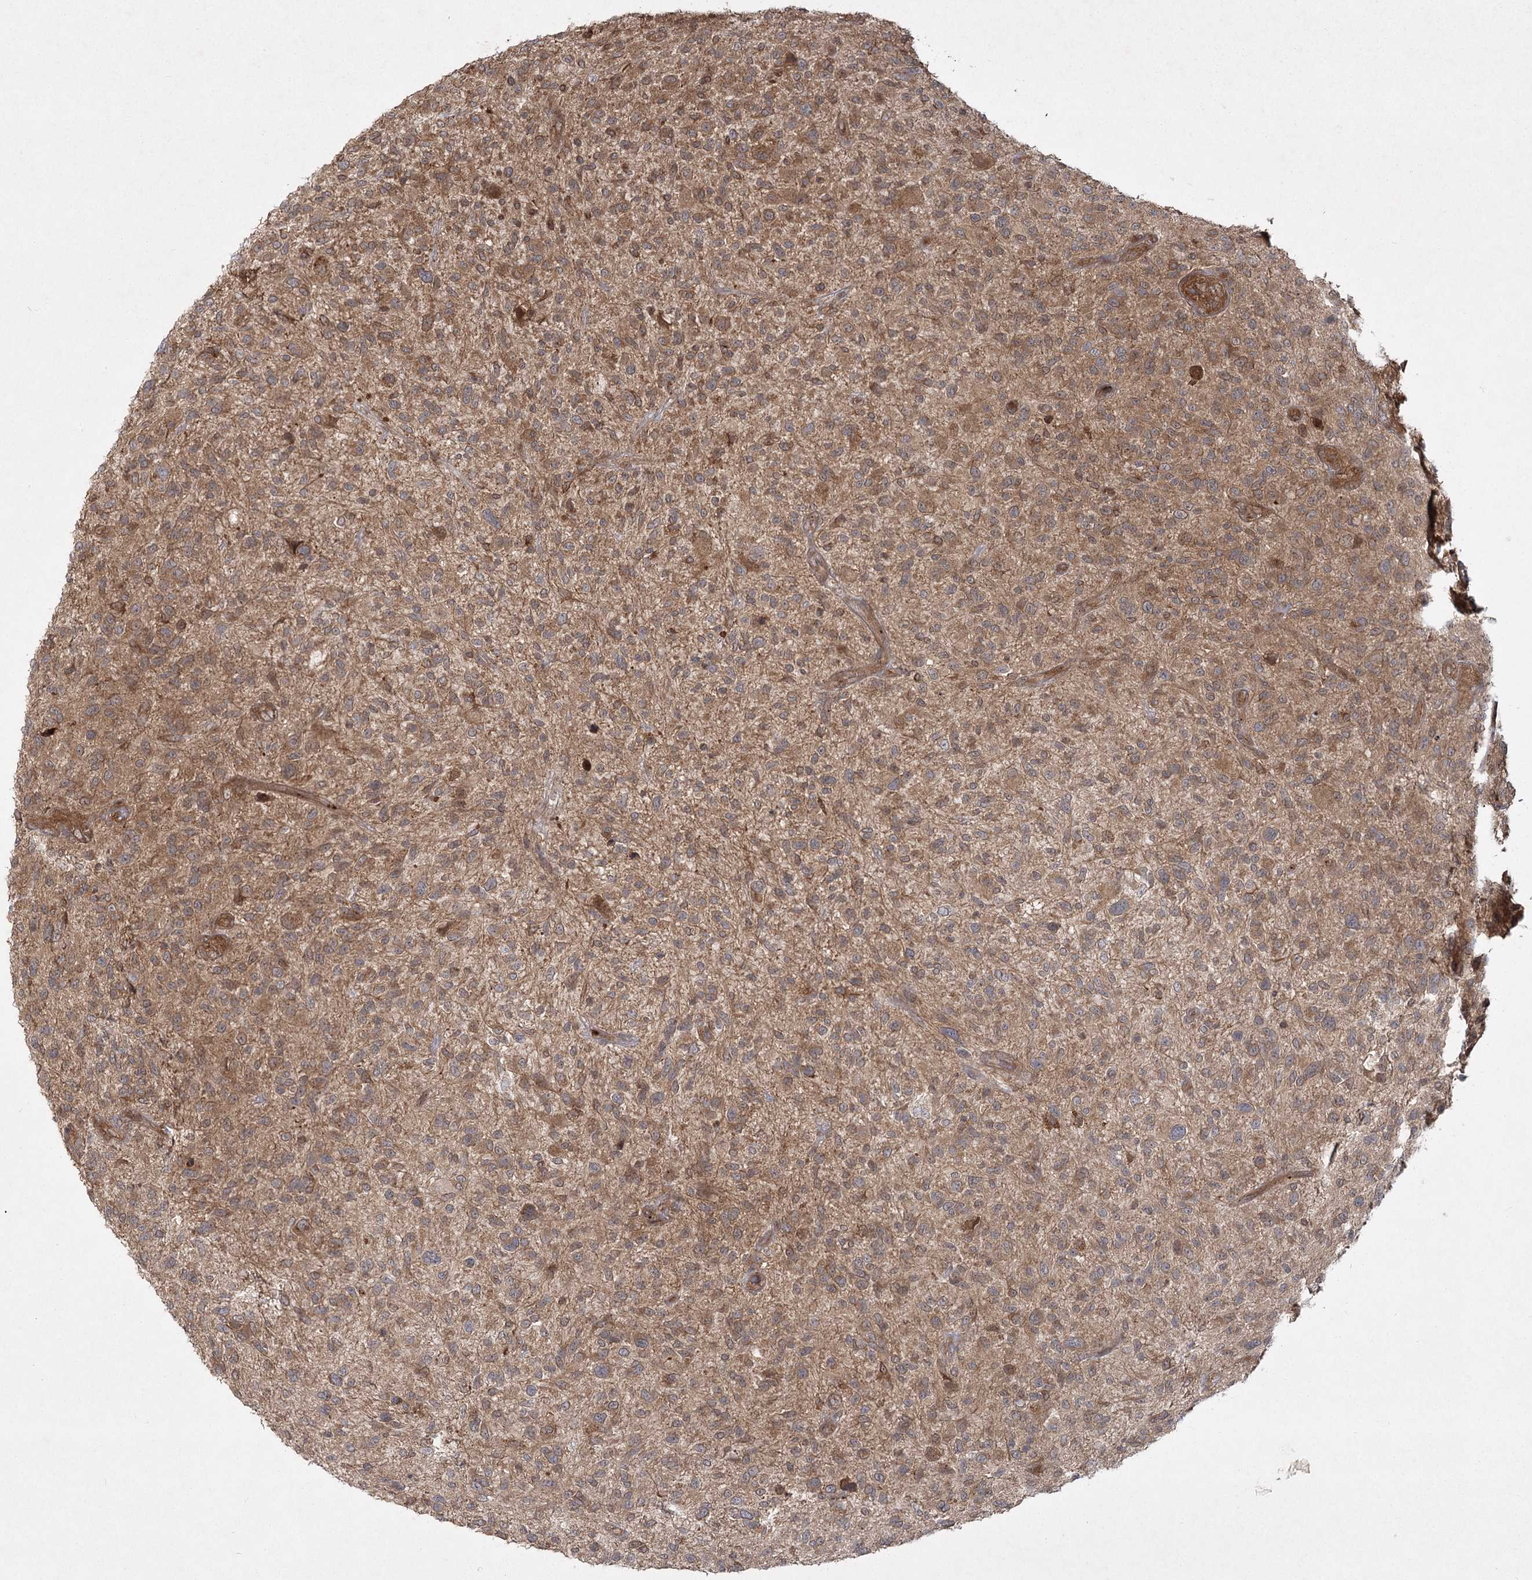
{"staining": {"intensity": "moderate", "quantity": ">75%", "location": "cytoplasmic/membranous"}, "tissue": "glioma", "cell_type": "Tumor cells", "image_type": "cancer", "snomed": [{"axis": "morphology", "description": "Glioma, malignant, High grade"}, {"axis": "topography", "description": "Brain"}], "caption": "Malignant glioma (high-grade) stained for a protein (brown) demonstrates moderate cytoplasmic/membranous positive positivity in about >75% of tumor cells.", "gene": "MDFIC", "patient": {"sex": "male", "age": 47}}